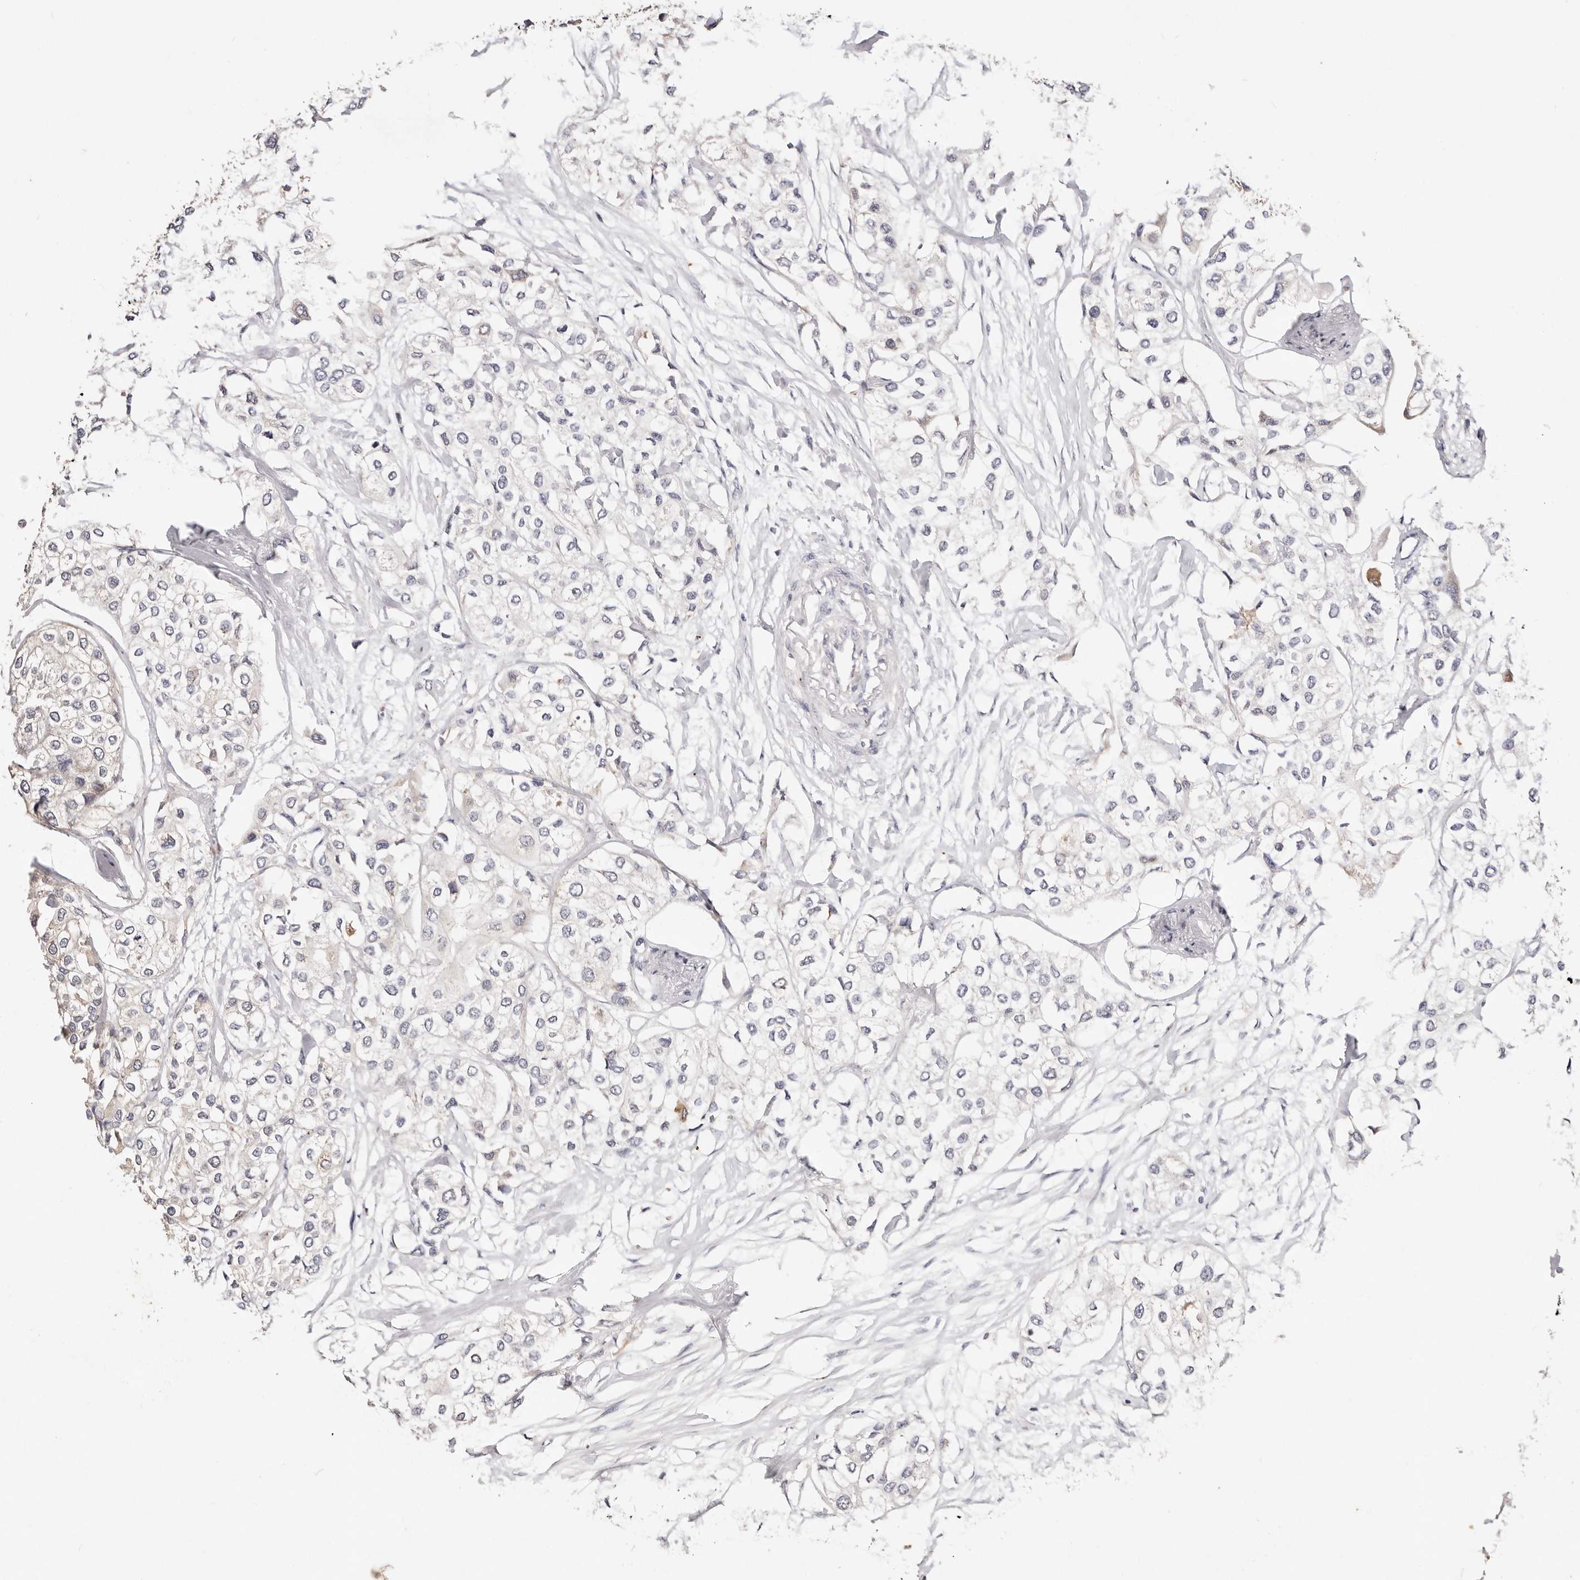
{"staining": {"intensity": "negative", "quantity": "none", "location": "none"}, "tissue": "urothelial cancer", "cell_type": "Tumor cells", "image_type": "cancer", "snomed": [{"axis": "morphology", "description": "Urothelial carcinoma, High grade"}, {"axis": "topography", "description": "Urinary bladder"}], "caption": "DAB (3,3'-diaminobenzidine) immunohistochemical staining of human urothelial cancer shows no significant expression in tumor cells.", "gene": "VIPAS39", "patient": {"sex": "male", "age": 64}}